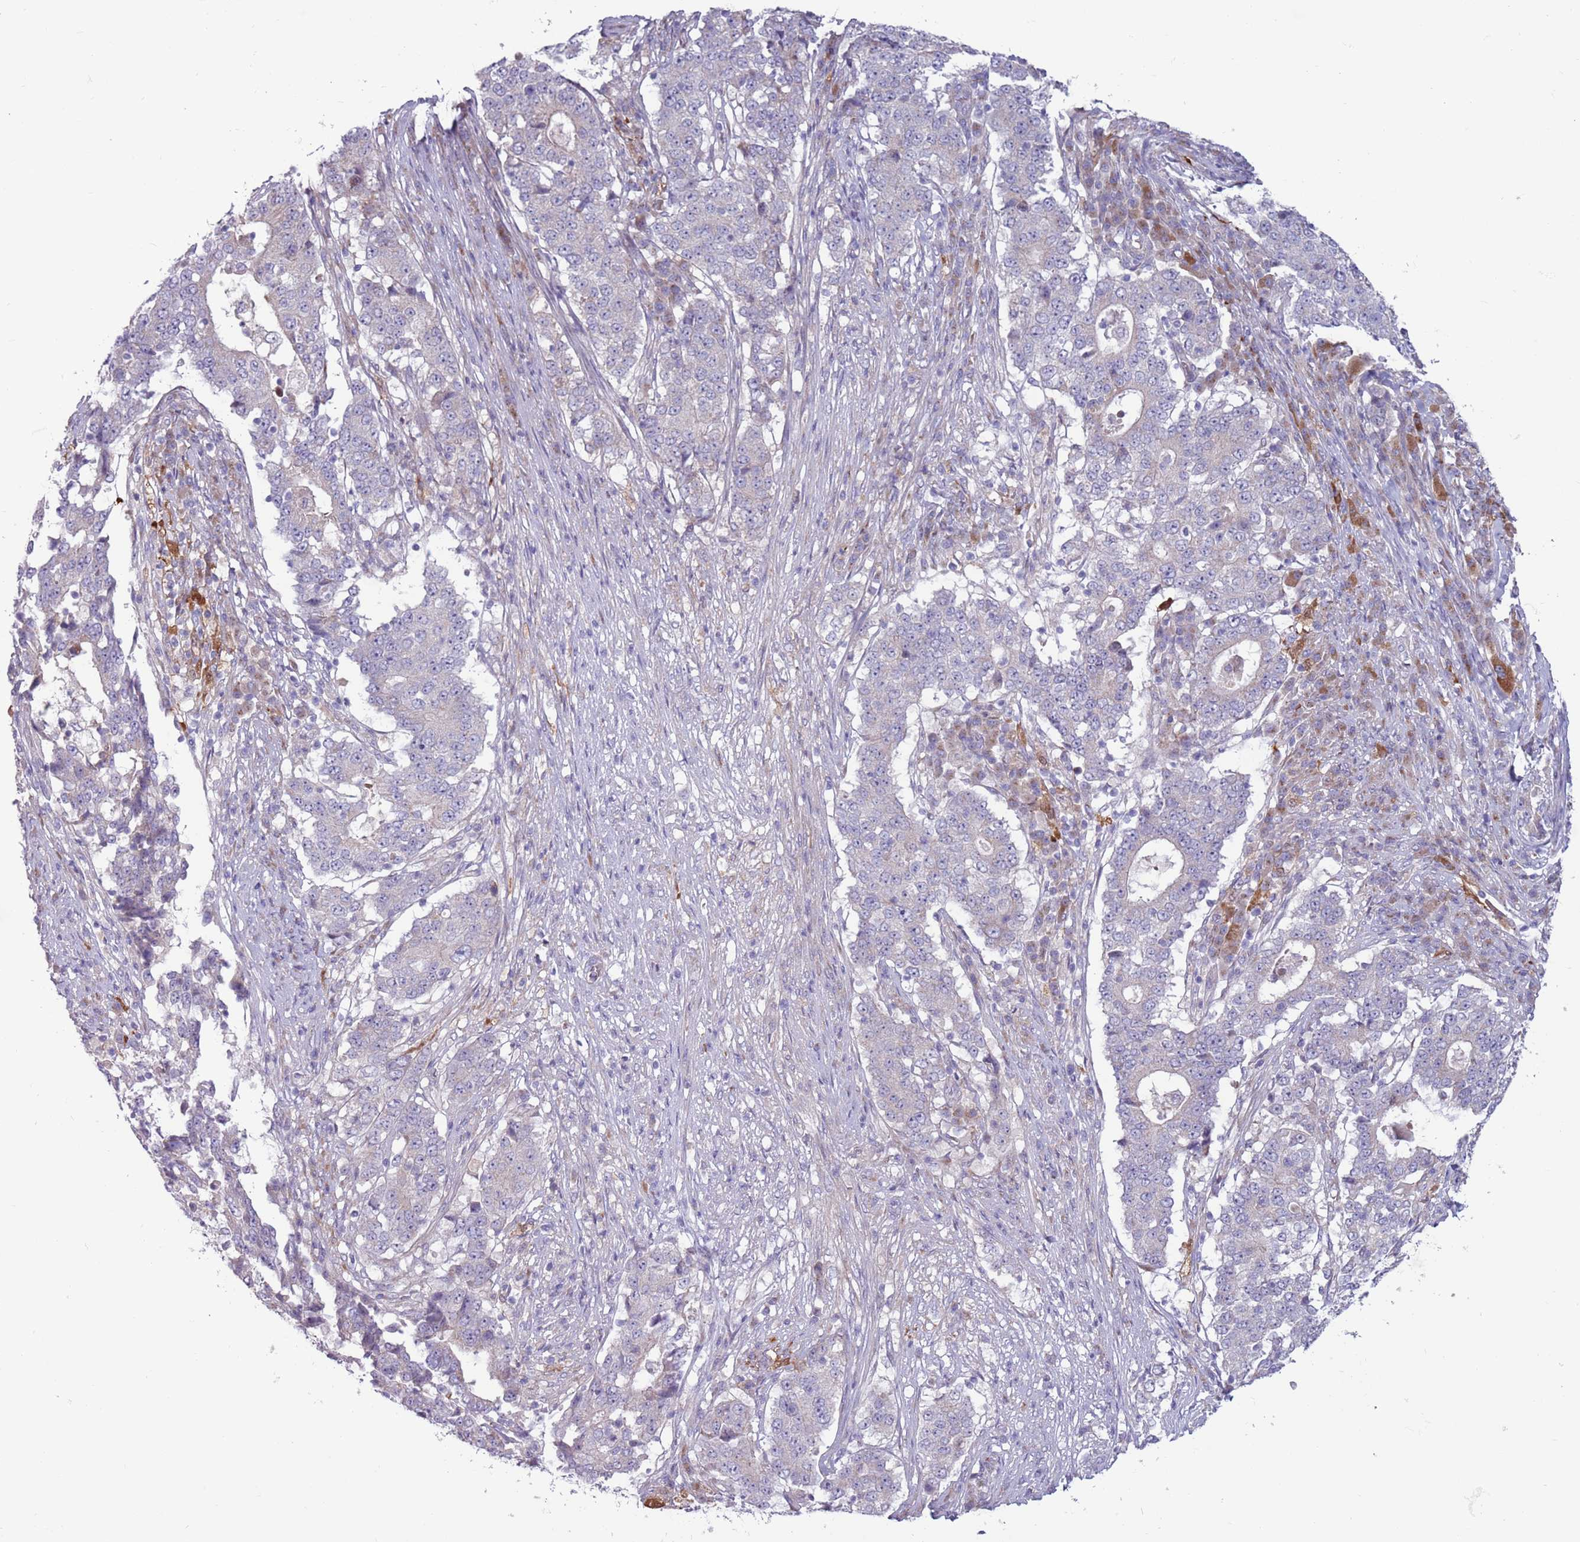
{"staining": {"intensity": "negative", "quantity": "none", "location": "none"}, "tissue": "stomach cancer", "cell_type": "Tumor cells", "image_type": "cancer", "snomed": [{"axis": "morphology", "description": "Adenocarcinoma, NOS"}, {"axis": "topography", "description": "Stomach"}], "caption": "Human stomach cancer (adenocarcinoma) stained for a protein using immunohistochemistry reveals no positivity in tumor cells.", "gene": "CCDC150", "patient": {"sex": "male", "age": 59}}